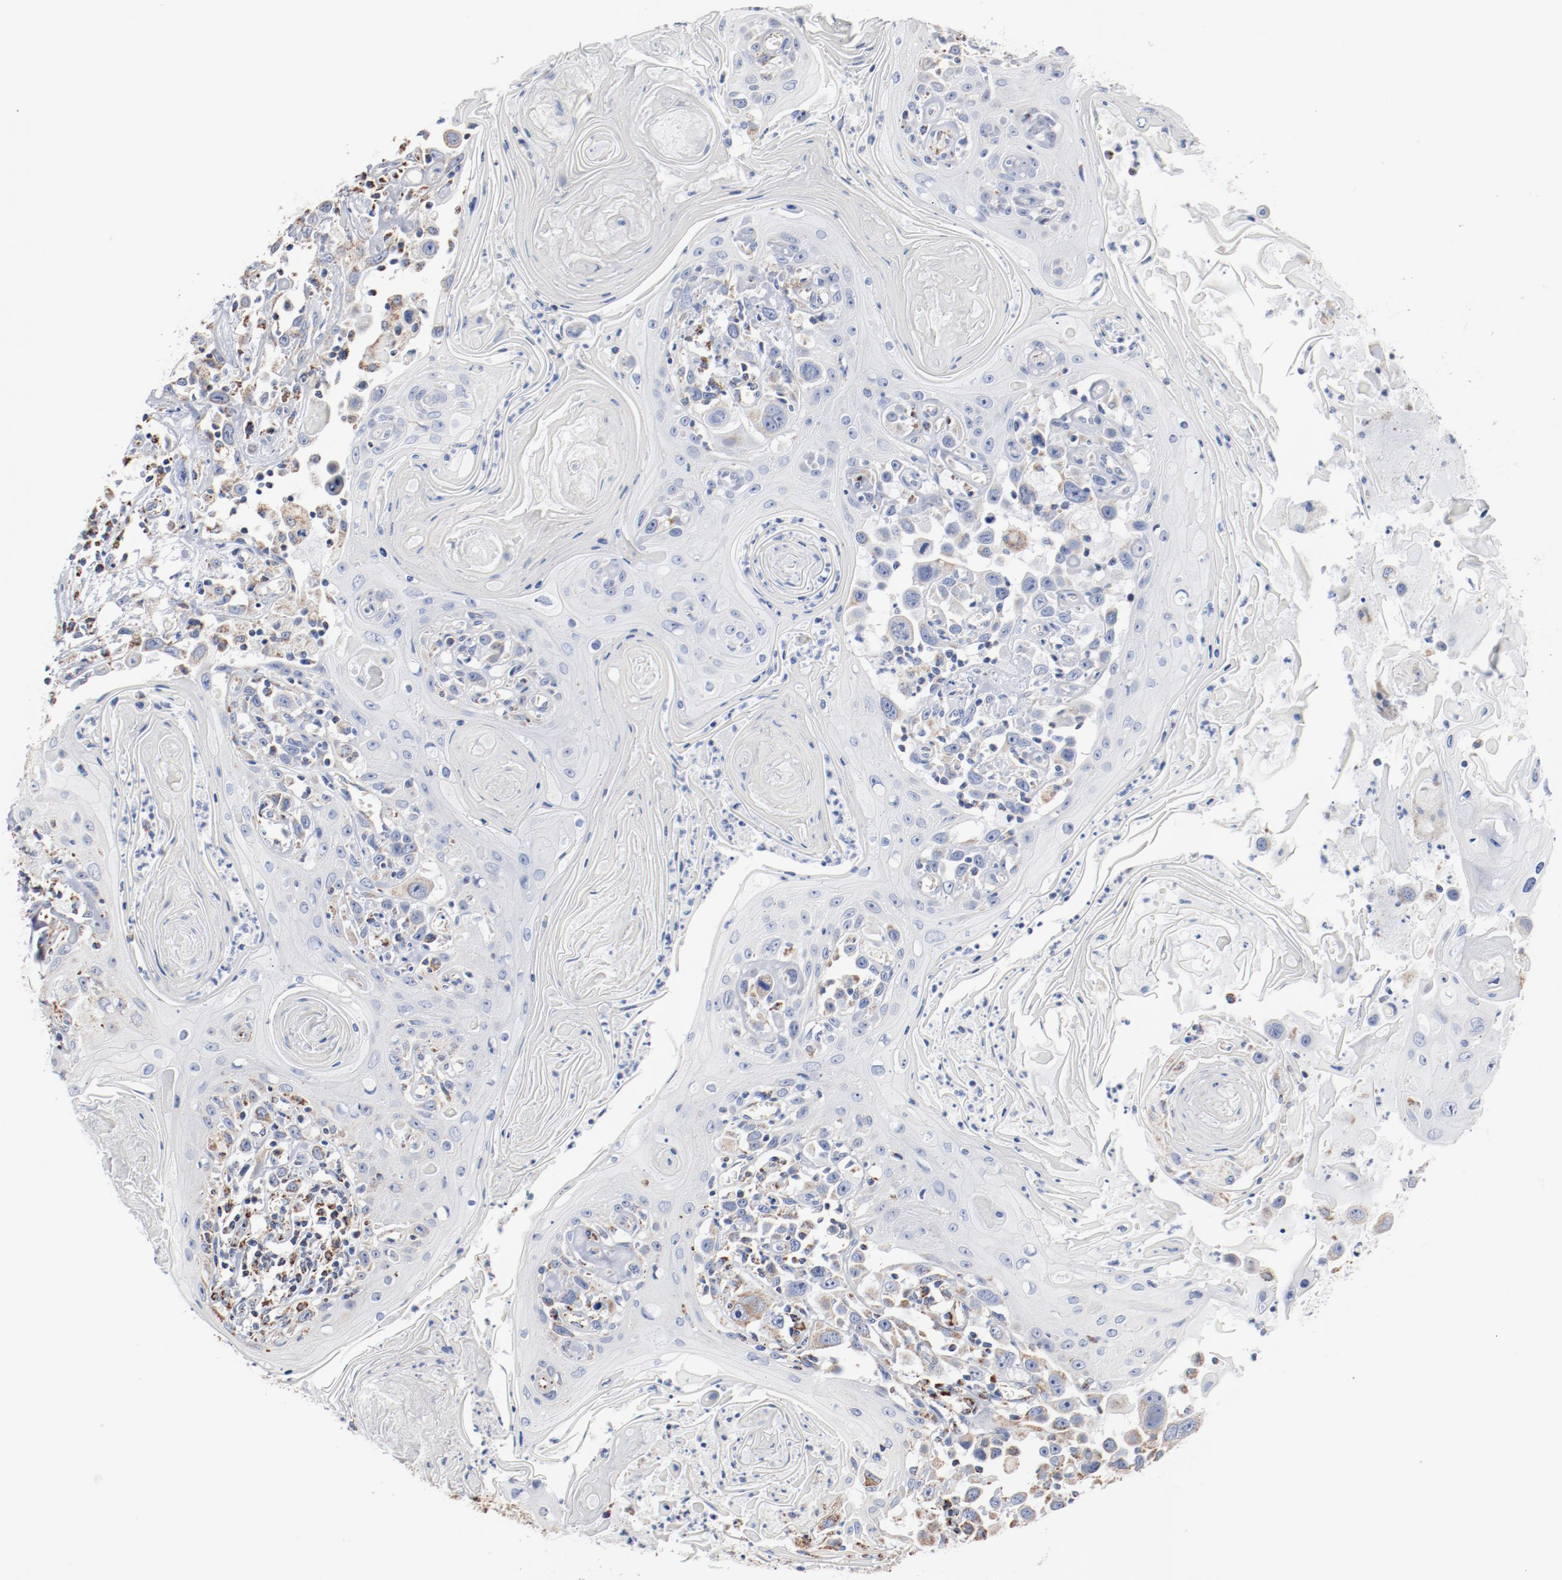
{"staining": {"intensity": "weak", "quantity": "25%-75%", "location": "cytoplasmic/membranous"}, "tissue": "head and neck cancer", "cell_type": "Tumor cells", "image_type": "cancer", "snomed": [{"axis": "morphology", "description": "Squamous cell carcinoma, NOS"}, {"axis": "topography", "description": "Oral tissue"}, {"axis": "topography", "description": "Head-Neck"}], "caption": "Human head and neck cancer (squamous cell carcinoma) stained with a brown dye reveals weak cytoplasmic/membranous positive staining in approximately 25%-75% of tumor cells.", "gene": "NDUFS4", "patient": {"sex": "female", "age": 76}}